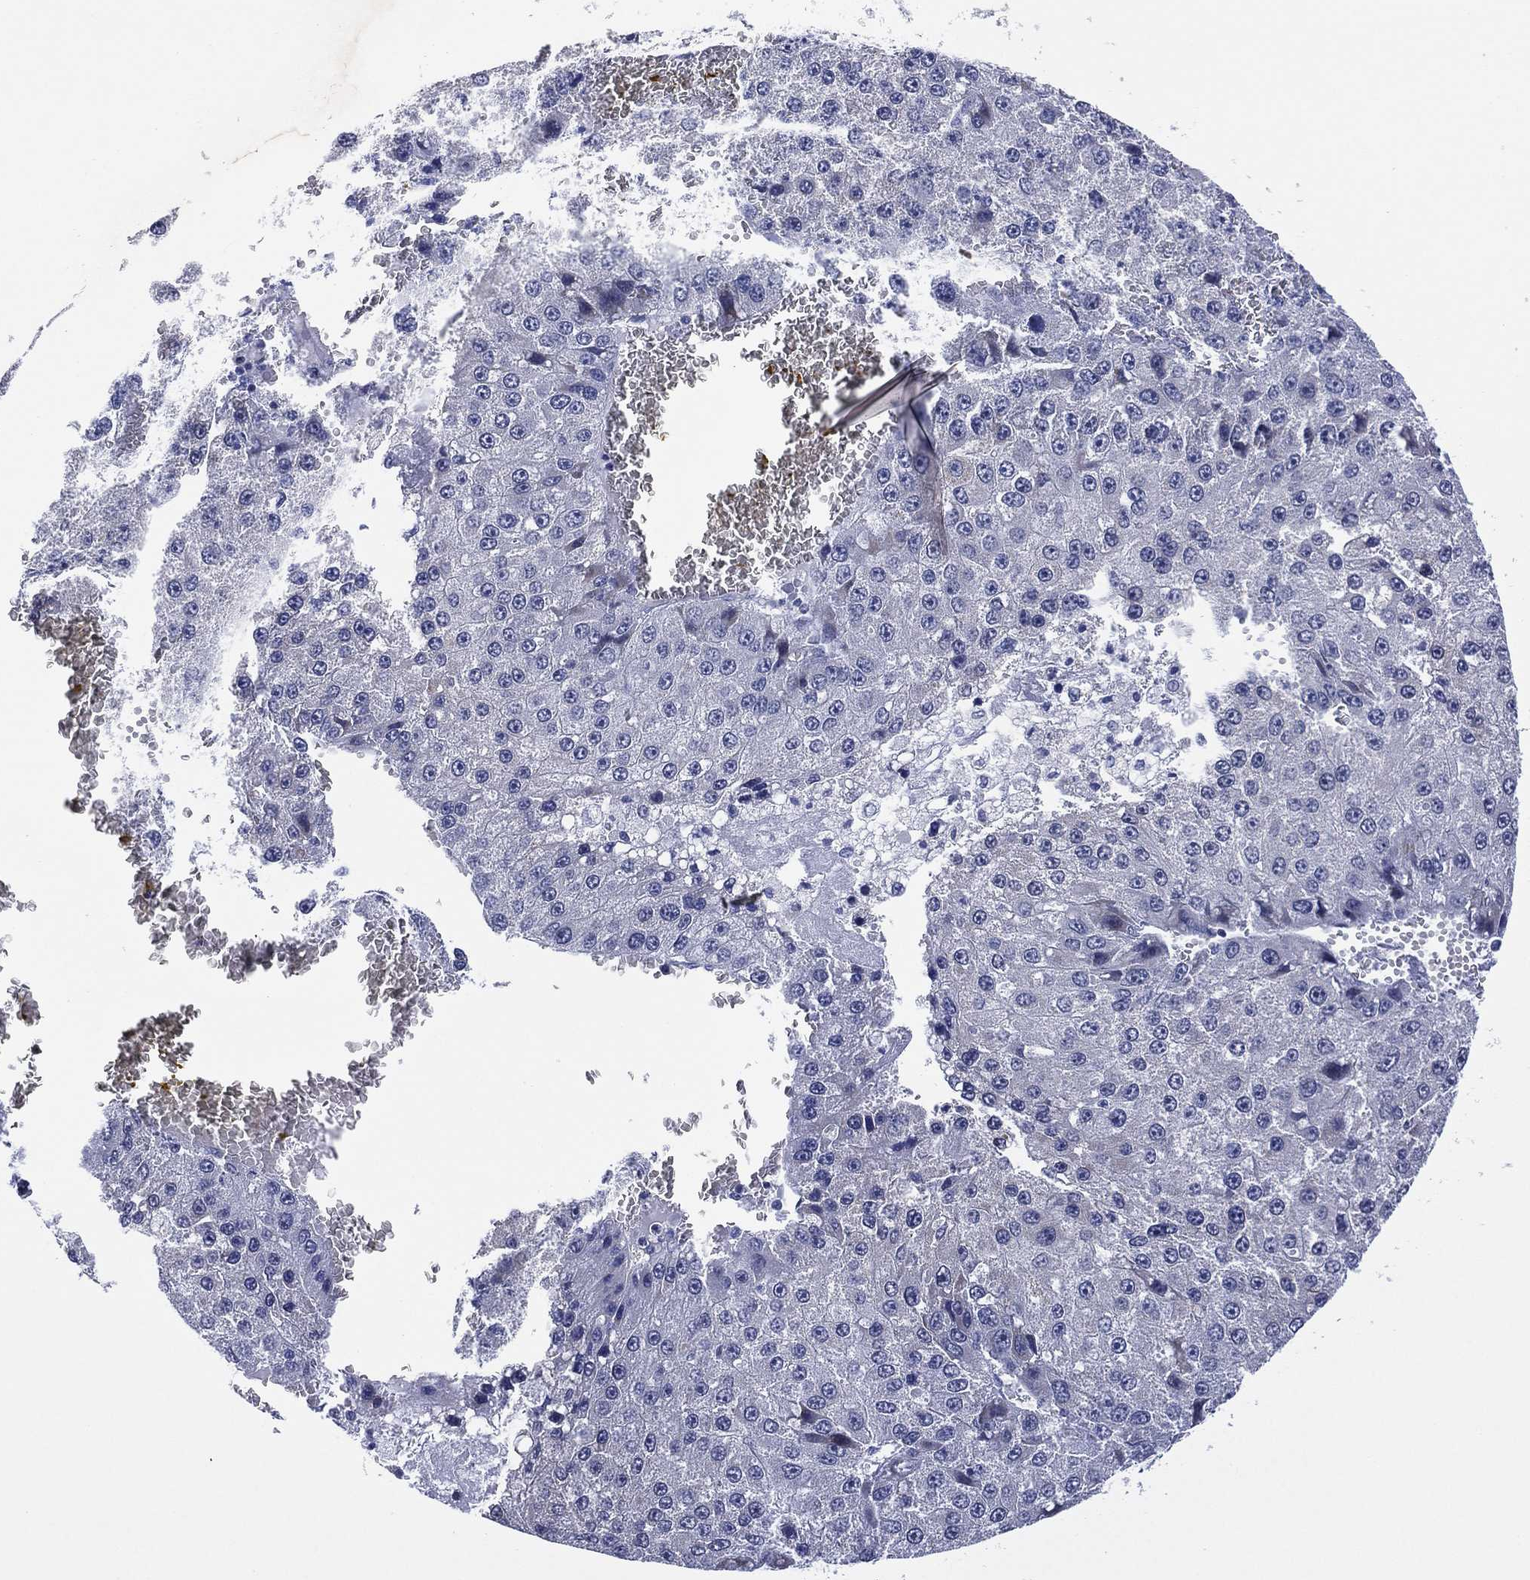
{"staining": {"intensity": "negative", "quantity": "none", "location": "none"}, "tissue": "liver cancer", "cell_type": "Tumor cells", "image_type": "cancer", "snomed": [{"axis": "morphology", "description": "Carcinoma, Hepatocellular, NOS"}, {"axis": "topography", "description": "Liver"}], "caption": "Liver cancer (hepatocellular carcinoma) stained for a protein using IHC demonstrates no expression tumor cells.", "gene": "CLIP3", "patient": {"sex": "female", "age": 73}}